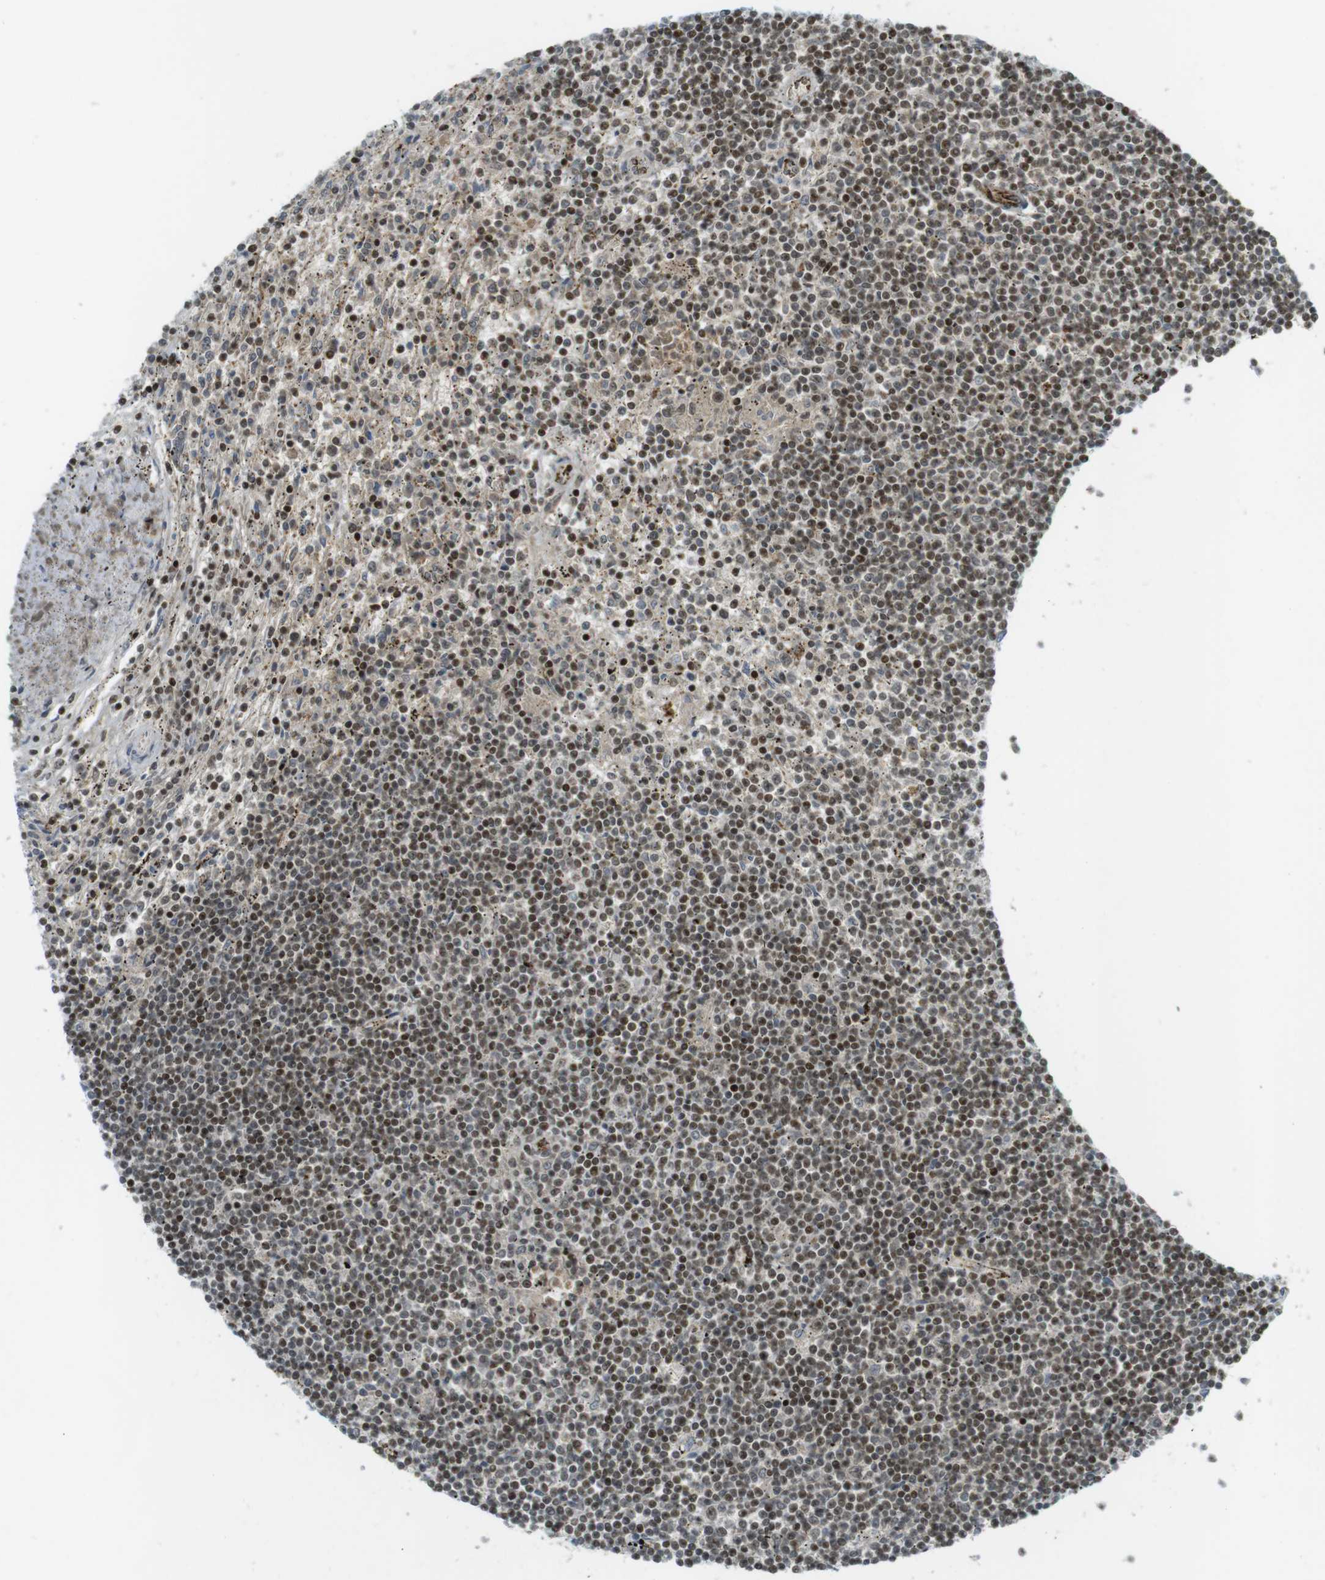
{"staining": {"intensity": "moderate", "quantity": ">75%", "location": "nuclear"}, "tissue": "lymphoma", "cell_type": "Tumor cells", "image_type": "cancer", "snomed": [{"axis": "morphology", "description": "Malignant lymphoma, non-Hodgkin's type, Low grade"}, {"axis": "topography", "description": "Spleen"}], "caption": "Moderate nuclear staining is seen in about >75% of tumor cells in malignant lymphoma, non-Hodgkin's type (low-grade).", "gene": "PPP1R13B", "patient": {"sex": "male", "age": 76}}